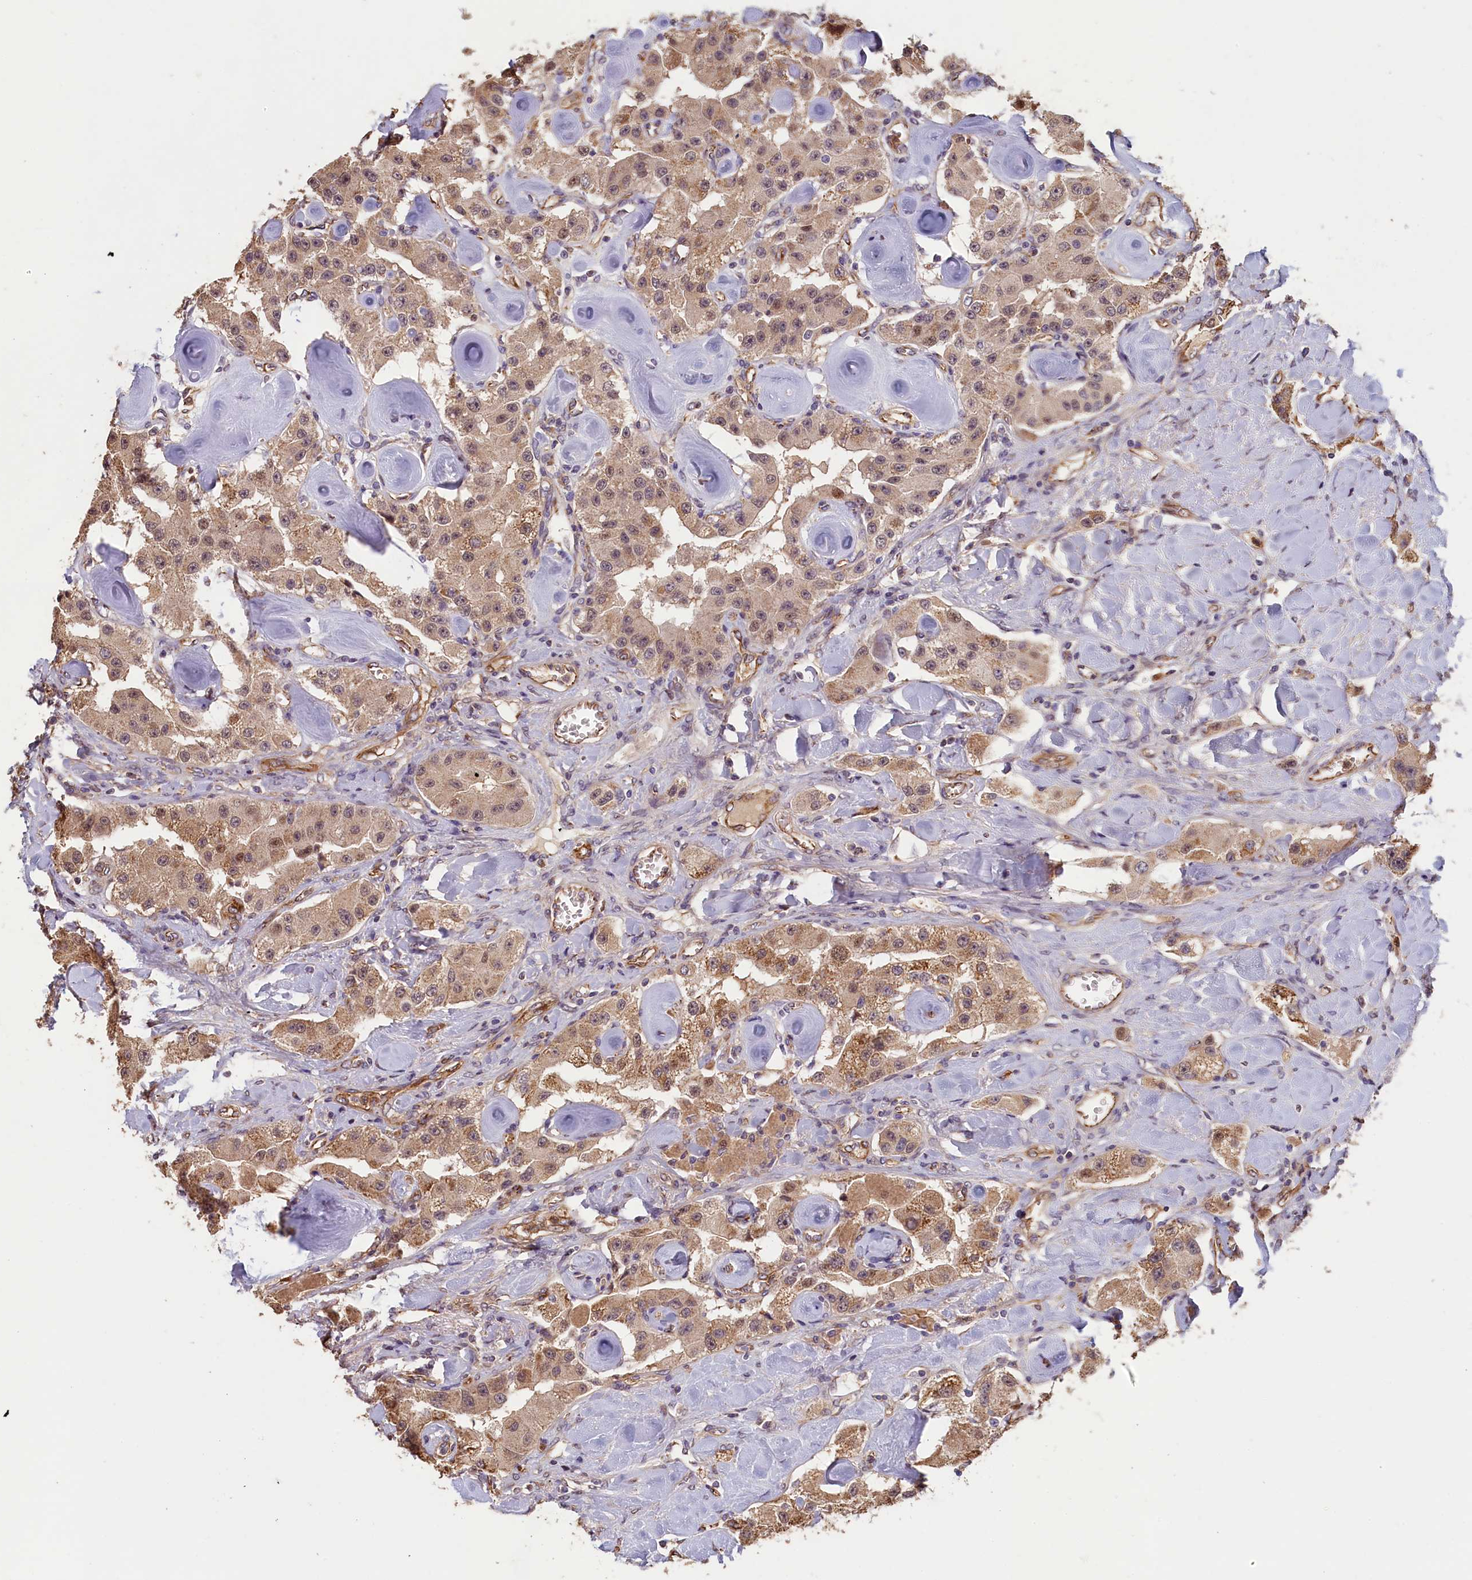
{"staining": {"intensity": "moderate", "quantity": ">75%", "location": "cytoplasmic/membranous"}, "tissue": "carcinoid", "cell_type": "Tumor cells", "image_type": "cancer", "snomed": [{"axis": "morphology", "description": "Carcinoid, malignant, NOS"}, {"axis": "topography", "description": "Pancreas"}], "caption": "Immunohistochemical staining of human carcinoid shows moderate cytoplasmic/membranous protein positivity in approximately >75% of tumor cells.", "gene": "ACSBG1", "patient": {"sex": "male", "age": 41}}